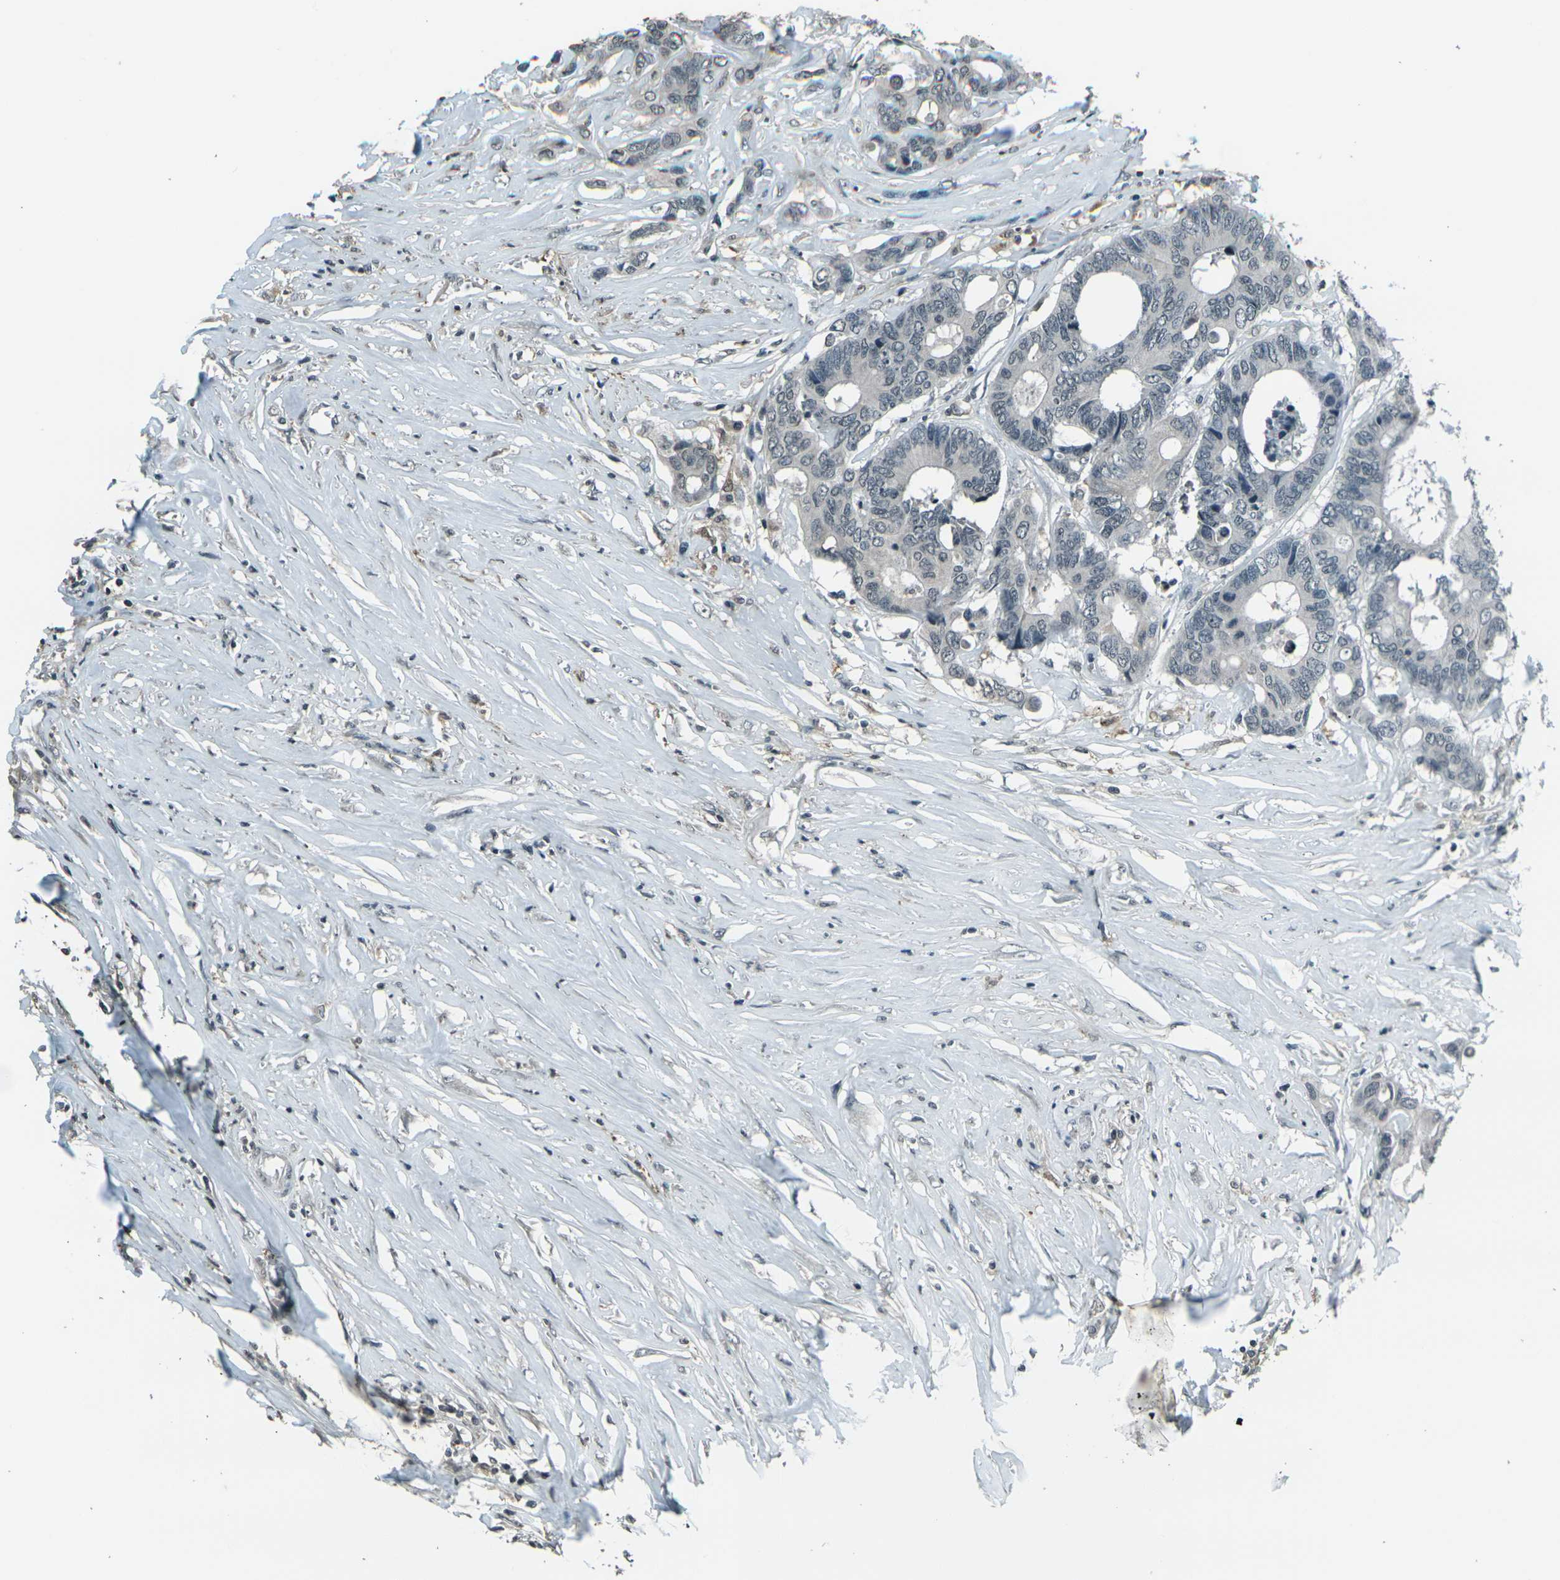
{"staining": {"intensity": "negative", "quantity": "none", "location": "none"}, "tissue": "colorectal cancer", "cell_type": "Tumor cells", "image_type": "cancer", "snomed": [{"axis": "morphology", "description": "Adenocarcinoma, NOS"}, {"axis": "topography", "description": "Rectum"}], "caption": "Tumor cells are negative for protein expression in human colorectal adenocarcinoma.", "gene": "PRPF8", "patient": {"sex": "male", "age": 55}}